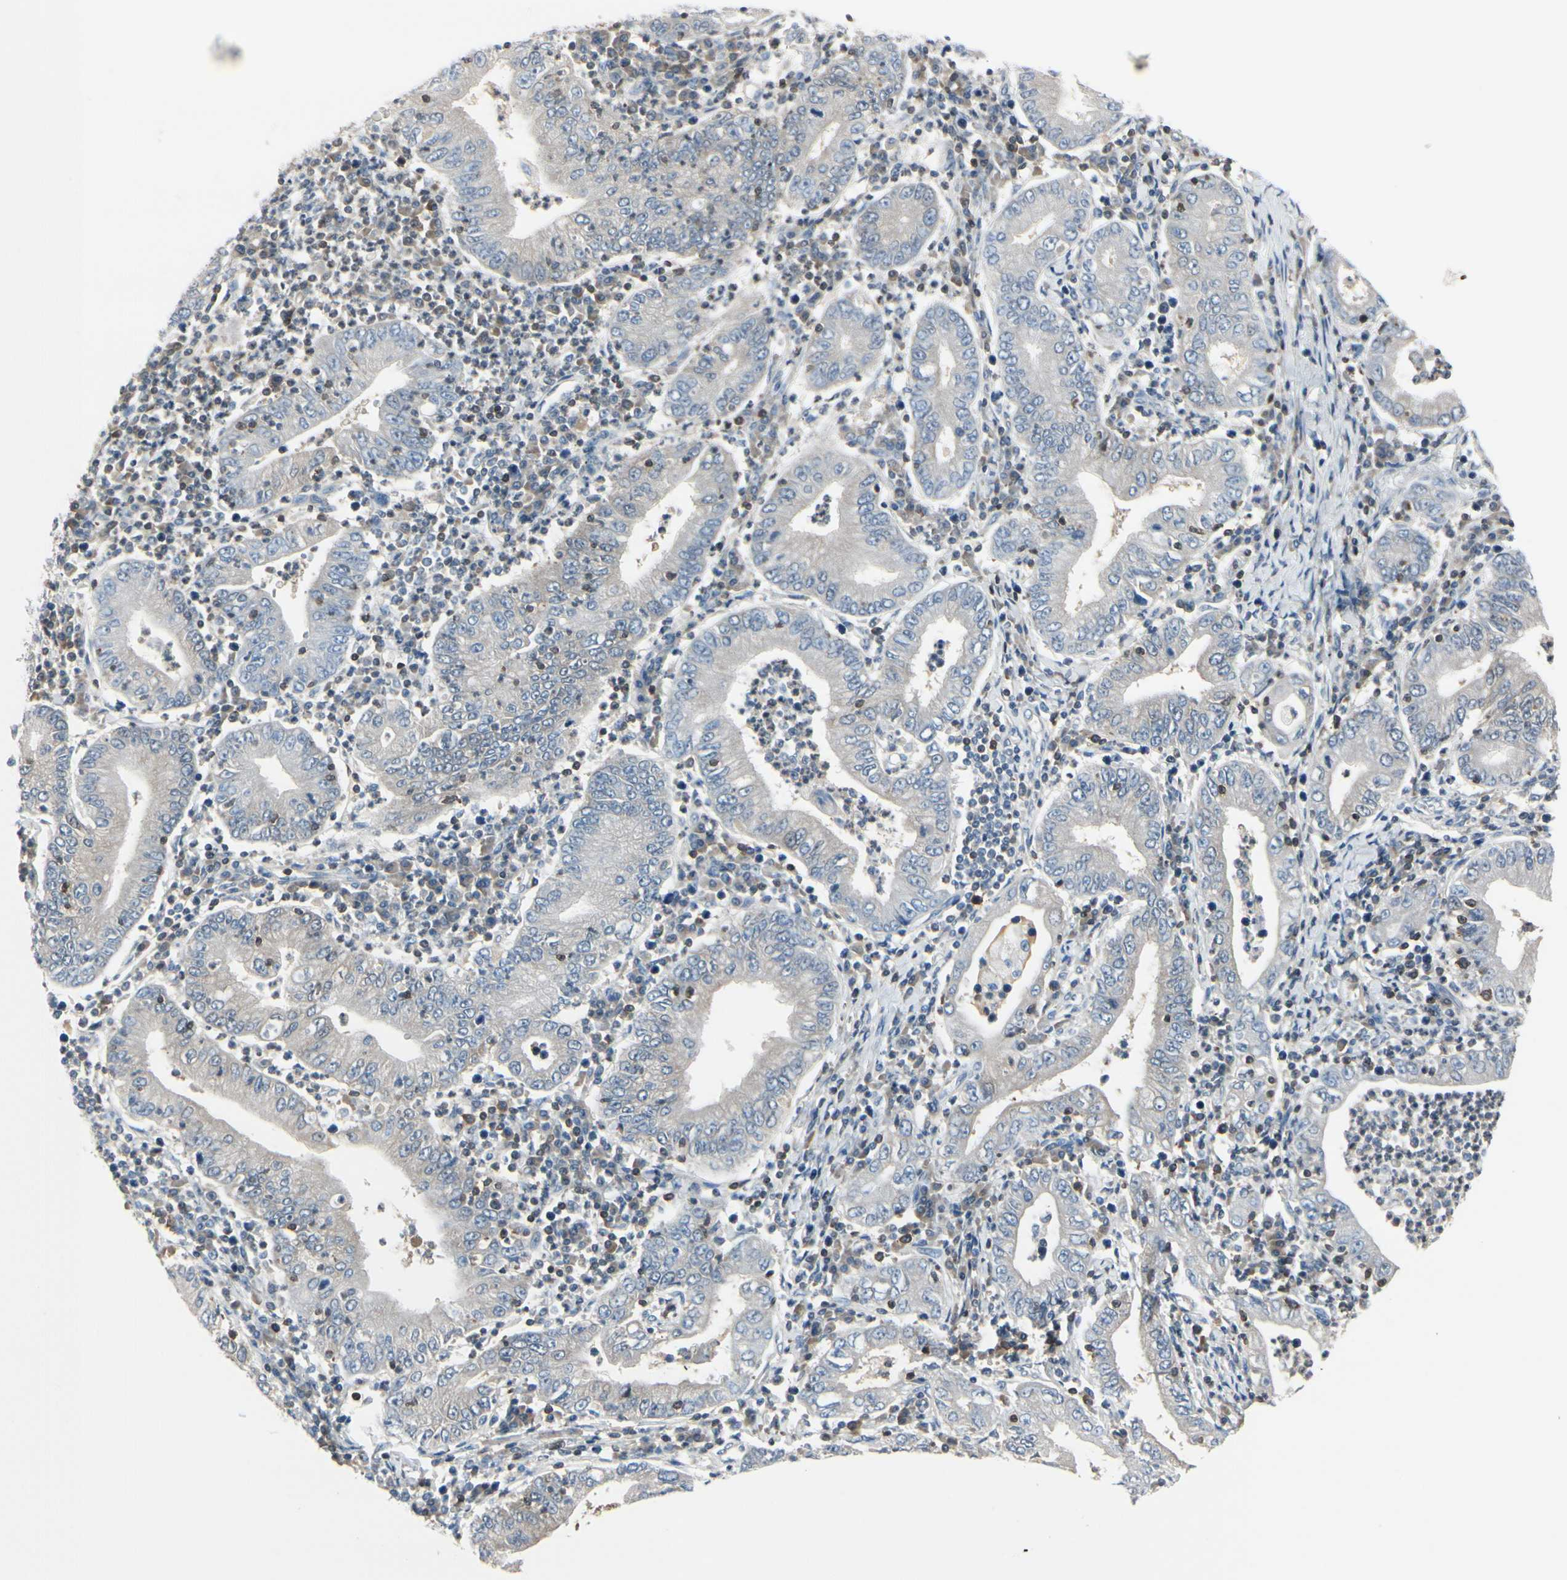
{"staining": {"intensity": "negative", "quantity": "none", "location": "none"}, "tissue": "stomach cancer", "cell_type": "Tumor cells", "image_type": "cancer", "snomed": [{"axis": "morphology", "description": "Normal tissue, NOS"}, {"axis": "morphology", "description": "Adenocarcinoma, NOS"}, {"axis": "topography", "description": "Esophagus"}, {"axis": "topography", "description": "Stomach, upper"}, {"axis": "topography", "description": "Peripheral nerve tissue"}], "caption": "Protein analysis of stomach cancer (adenocarcinoma) shows no significant expression in tumor cells.", "gene": "SLC9A3R1", "patient": {"sex": "male", "age": 62}}